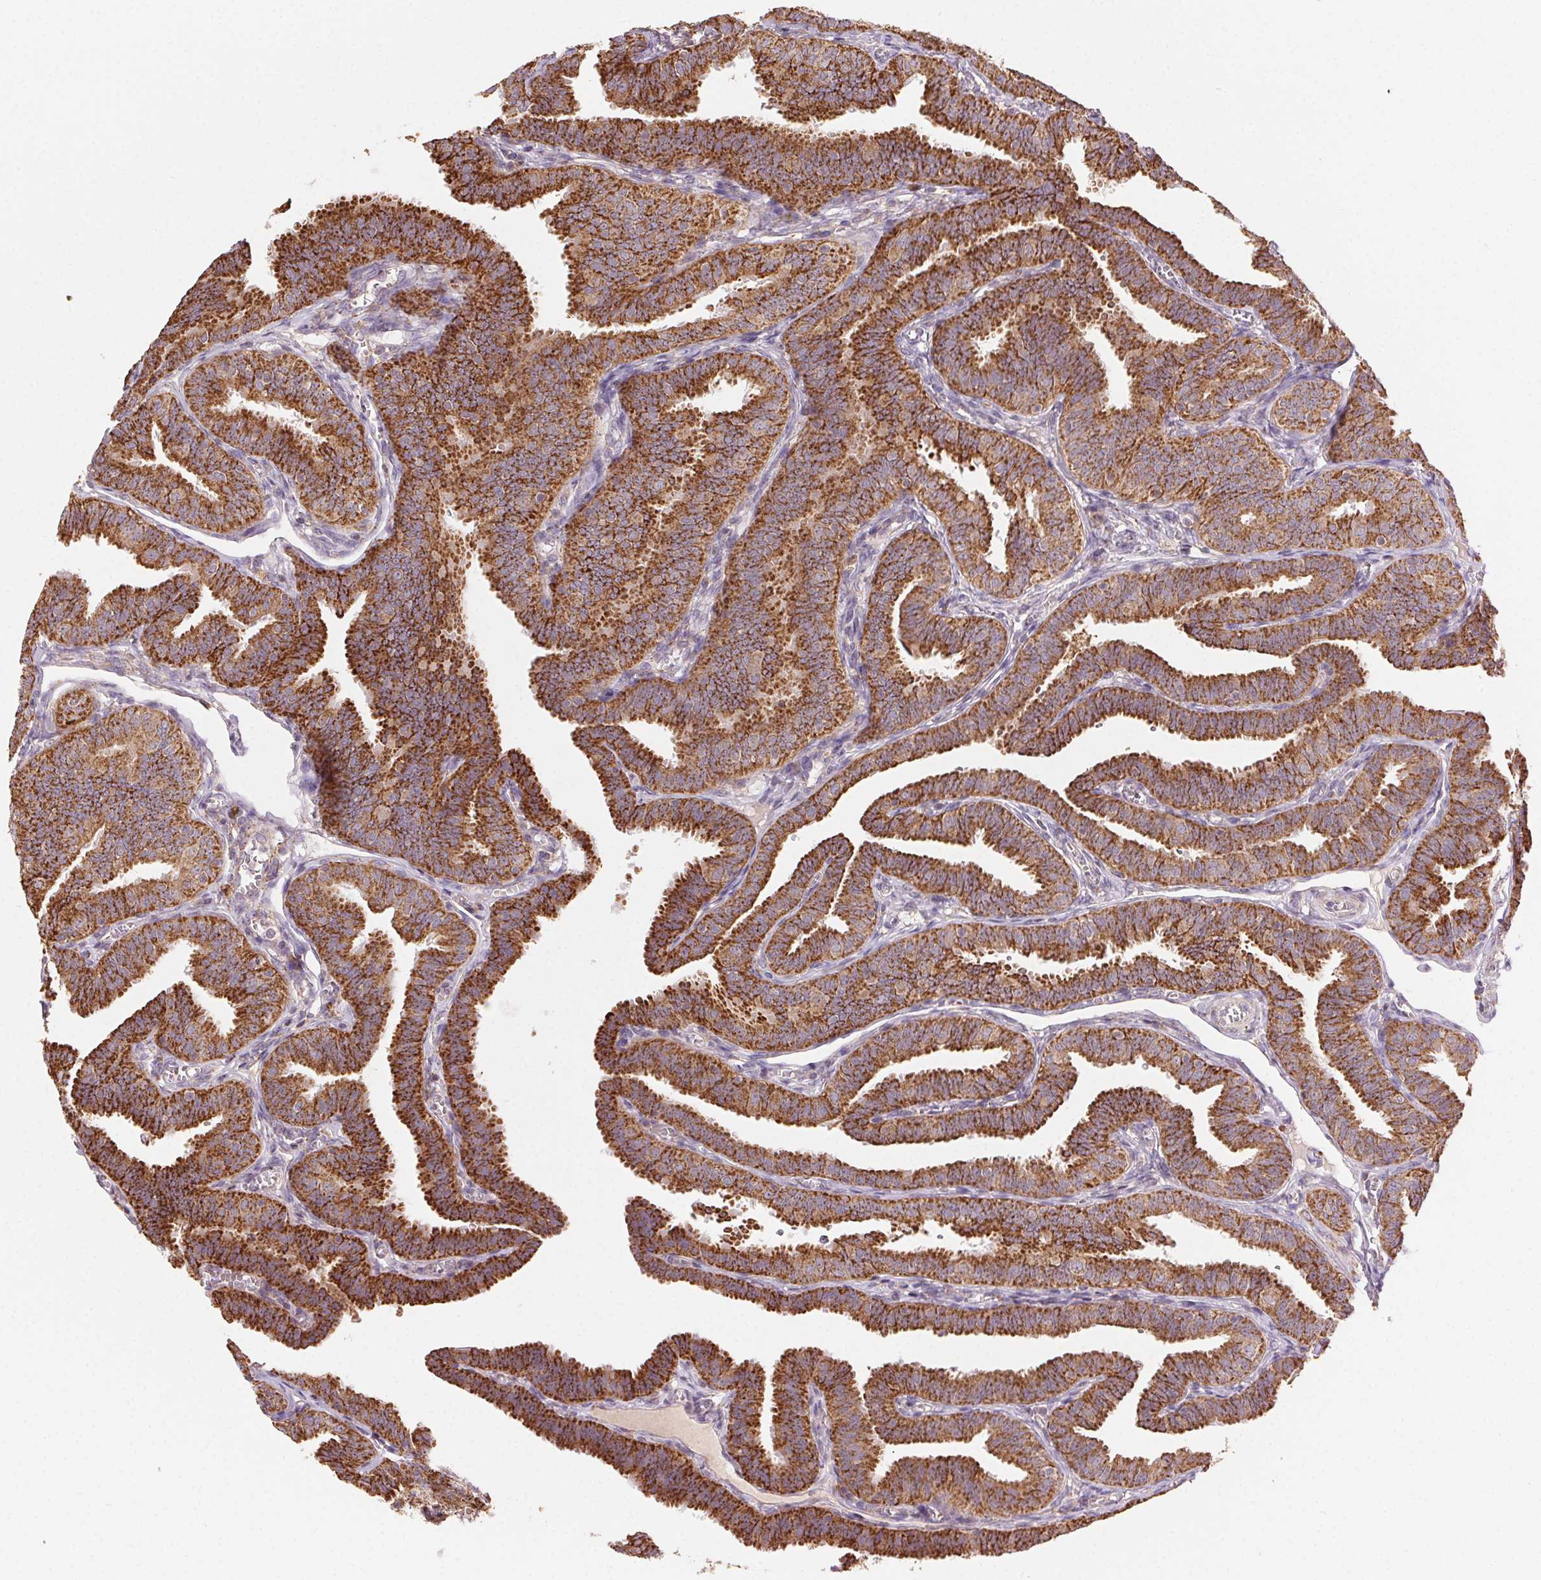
{"staining": {"intensity": "strong", "quantity": ">75%", "location": "cytoplasmic/membranous"}, "tissue": "fallopian tube", "cell_type": "Glandular cells", "image_type": "normal", "snomed": [{"axis": "morphology", "description": "Normal tissue, NOS"}, {"axis": "topography", "description": "Fallopian tube"}], "caption": "Immunohistochemical staining of benign human fallopian tube shows strong cytoplasmic/membranous protein positivity in about >75% of glandular cells.", "gene": "FNBP1L", "patient": {"sex": "female", "age": 25}}